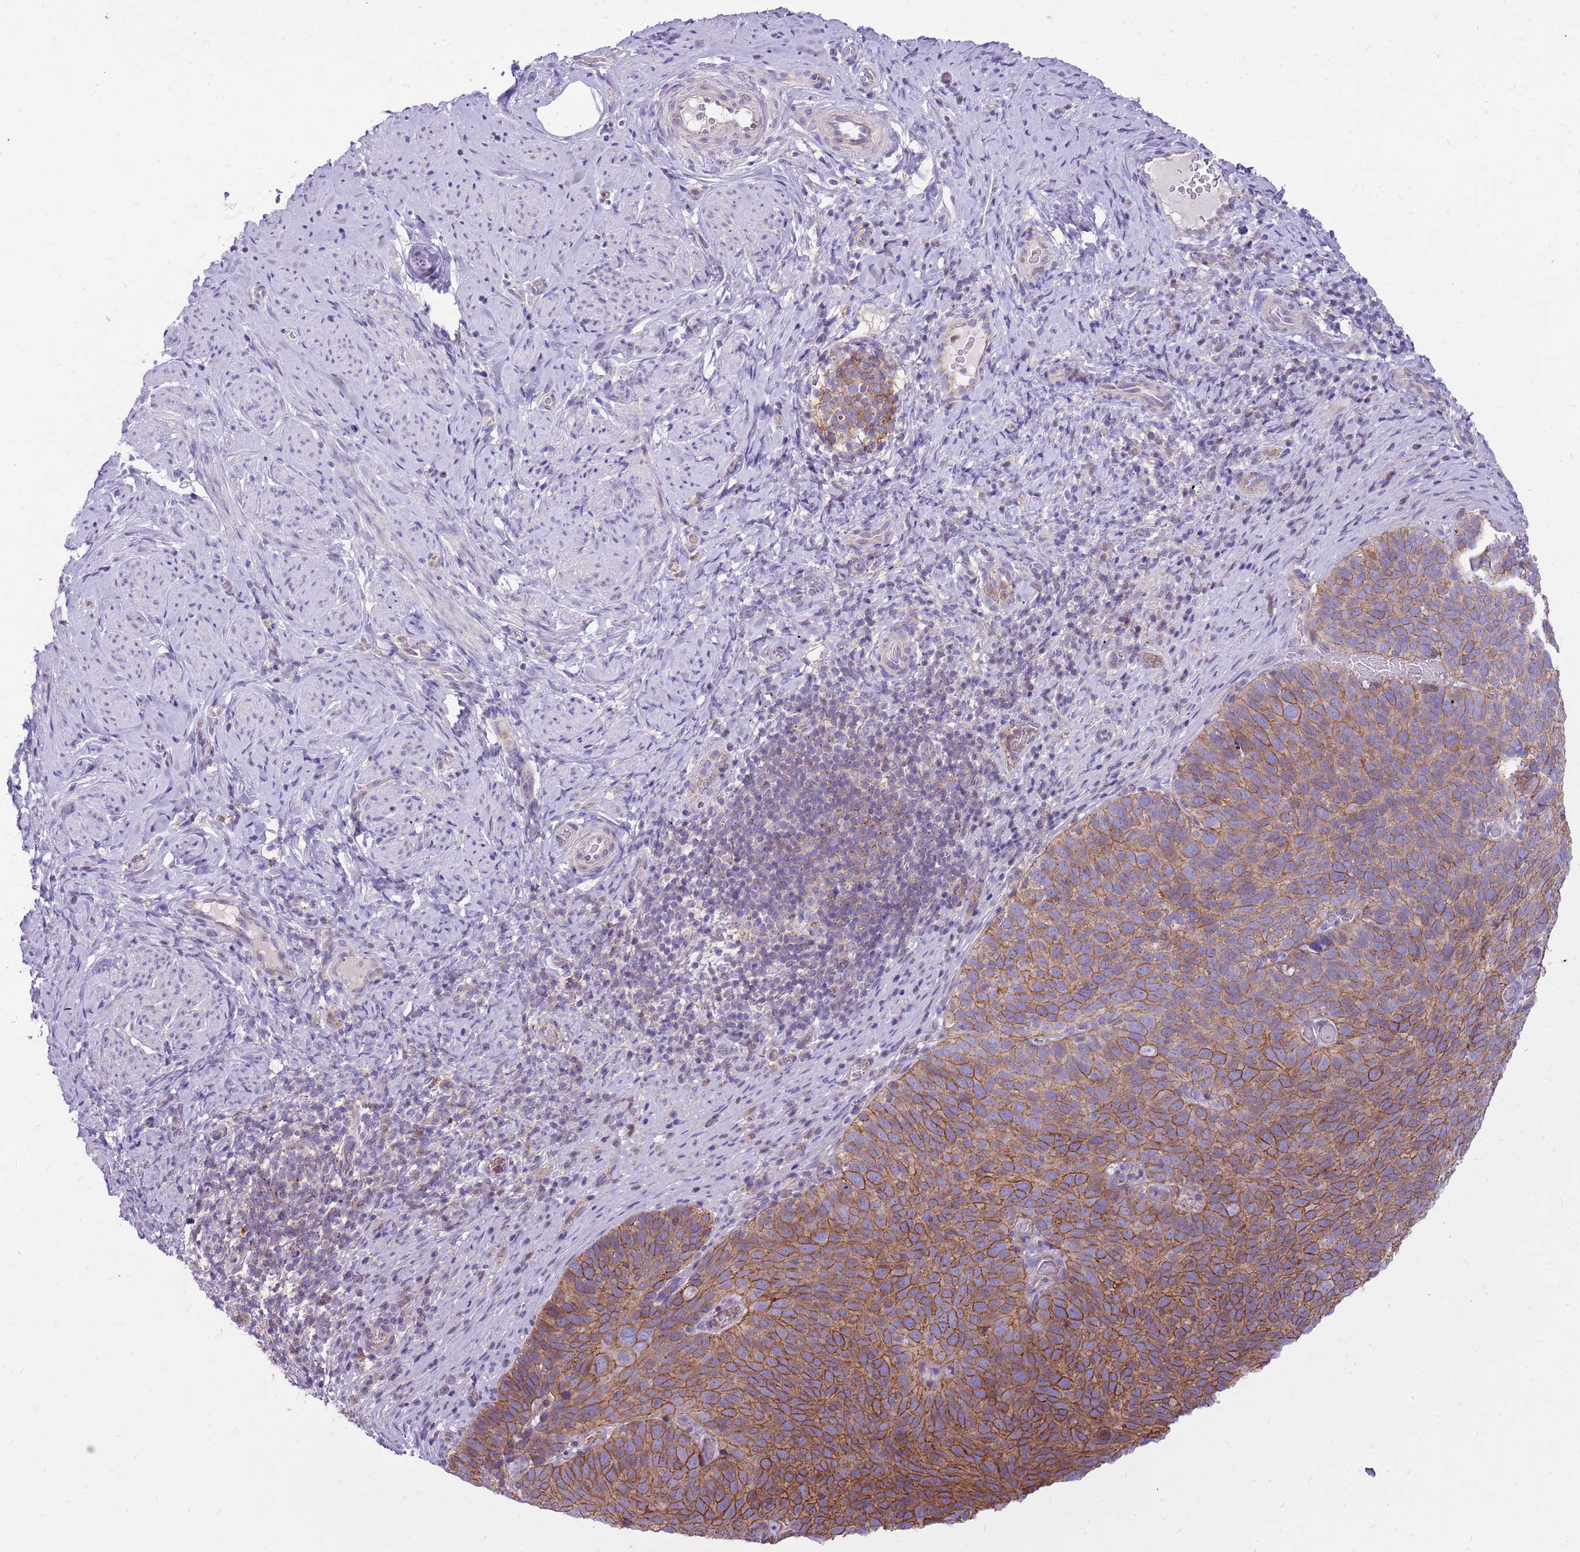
{"staining": {"intensity": "moderate", "quantity": ">75%", "location": "cytoplasmic/membranous"}, "tissue": "cervical cancer", "cell_type": "Tumor cells", "image_type": "cancer", "snomed": [{"axis": "morphology", "description": "Squamous cell carcinoma, NOS"}, {"axis": "topography", "description": "Cervix"}], "caption": "Cervical squamous cell carcinoma tissue shows moderate cytoplasmic/membranous positivity in about >75% of tumor cells", "gene": "WDR90", "patient": {"sex": "female", "age": 80}}